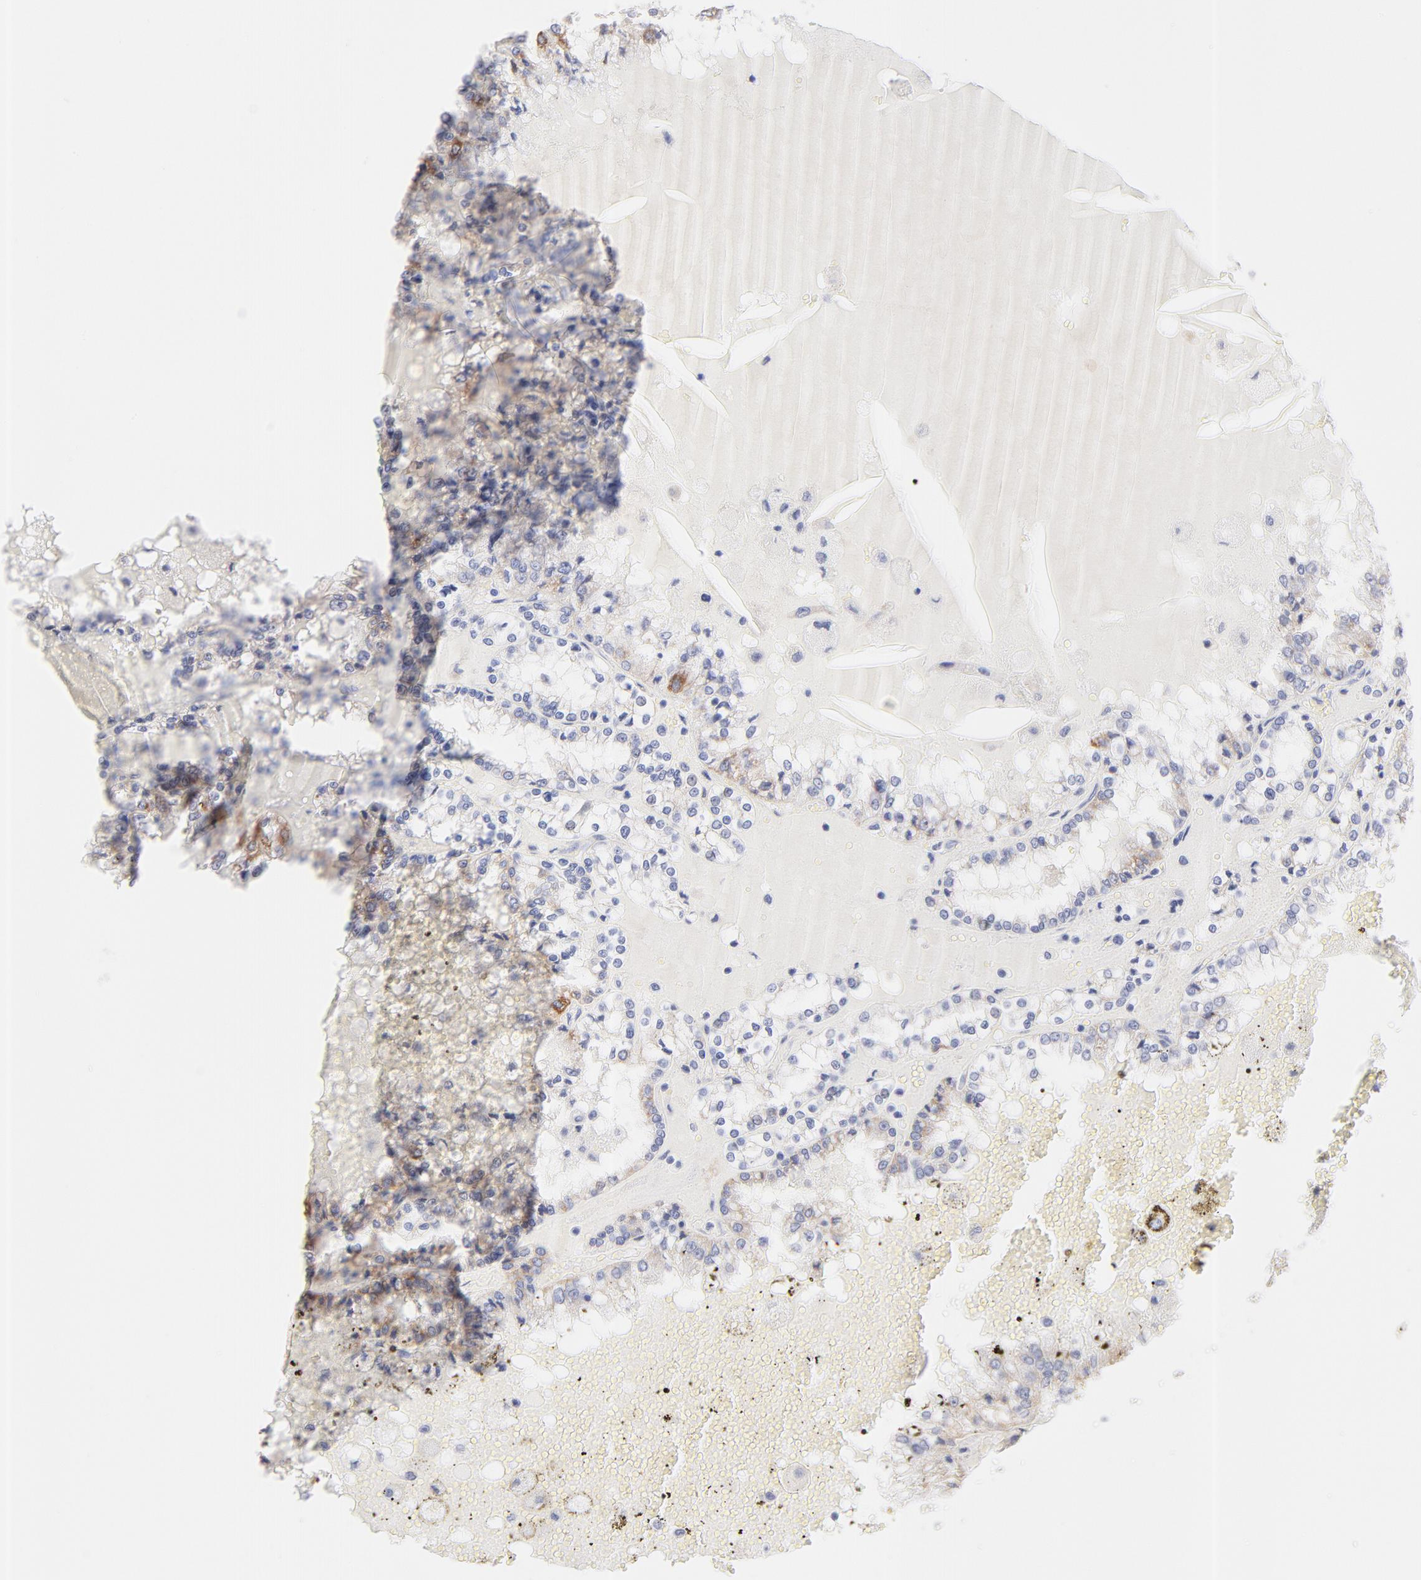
{"staining": {"intensity": "weak", "quantity": ">75%", "location": "cytoplasmic/membranous"}, "tissue": "renal cancer", "cell_type": "Tumor cells", "image_type": "cancer", "snomed": [{"axis": "morphology", "description": "Adenocarcinoma, NOS"}, {"axis": "topography", "description": "Kidney"}], "caption": "A brown stain highlights weak cytoplasmic/membranous expression of a protein in human renal adenocarcinoma tumor cells.", "gene": "TST", "patient": {"sex": "female", "age": 56}}